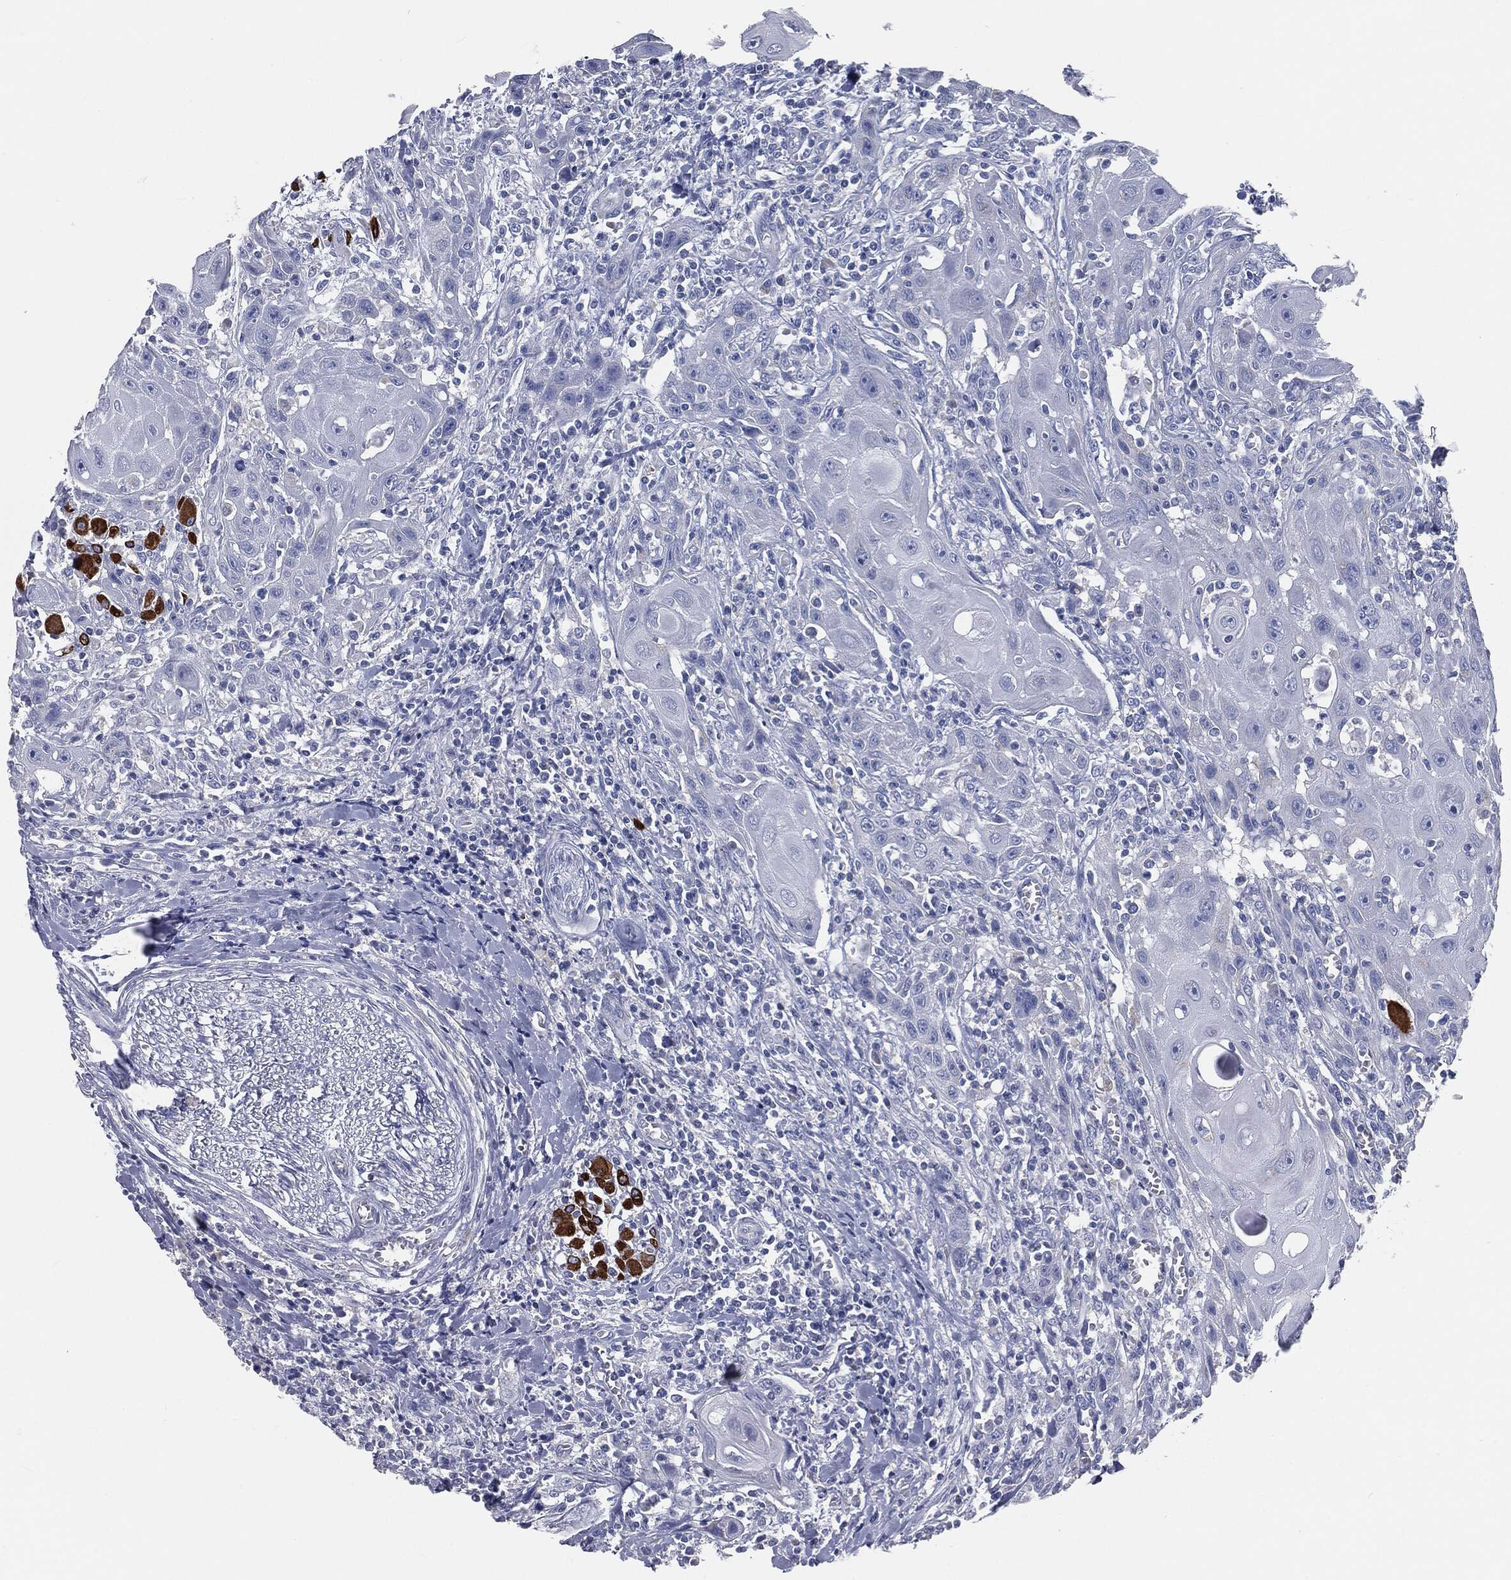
{"staining": {"intensity": "negative", "quantity": "none", "location": "none"}, "tissue": "head and neck cancer", "cell_type": "Tumor cells", "image_type": "cancer", "snomed": [{"axis": "morphology", "description": "Normal tissue, NOS"}, {"axis": "morphology", "description": "Squamous cell carcinoma, NOS"}, {"axis": "topography", "description": "Oral tissue"}, {"axis": "topography", "description": "Head-Neck"}], "caption": "A photomicrograph of head and neck cancer (squamous cell carcinoma) stained for a protein reveals no brown staining in tumor cells.", "gene": "CAV3", "patient": {"sex": "male", "age": 71}}